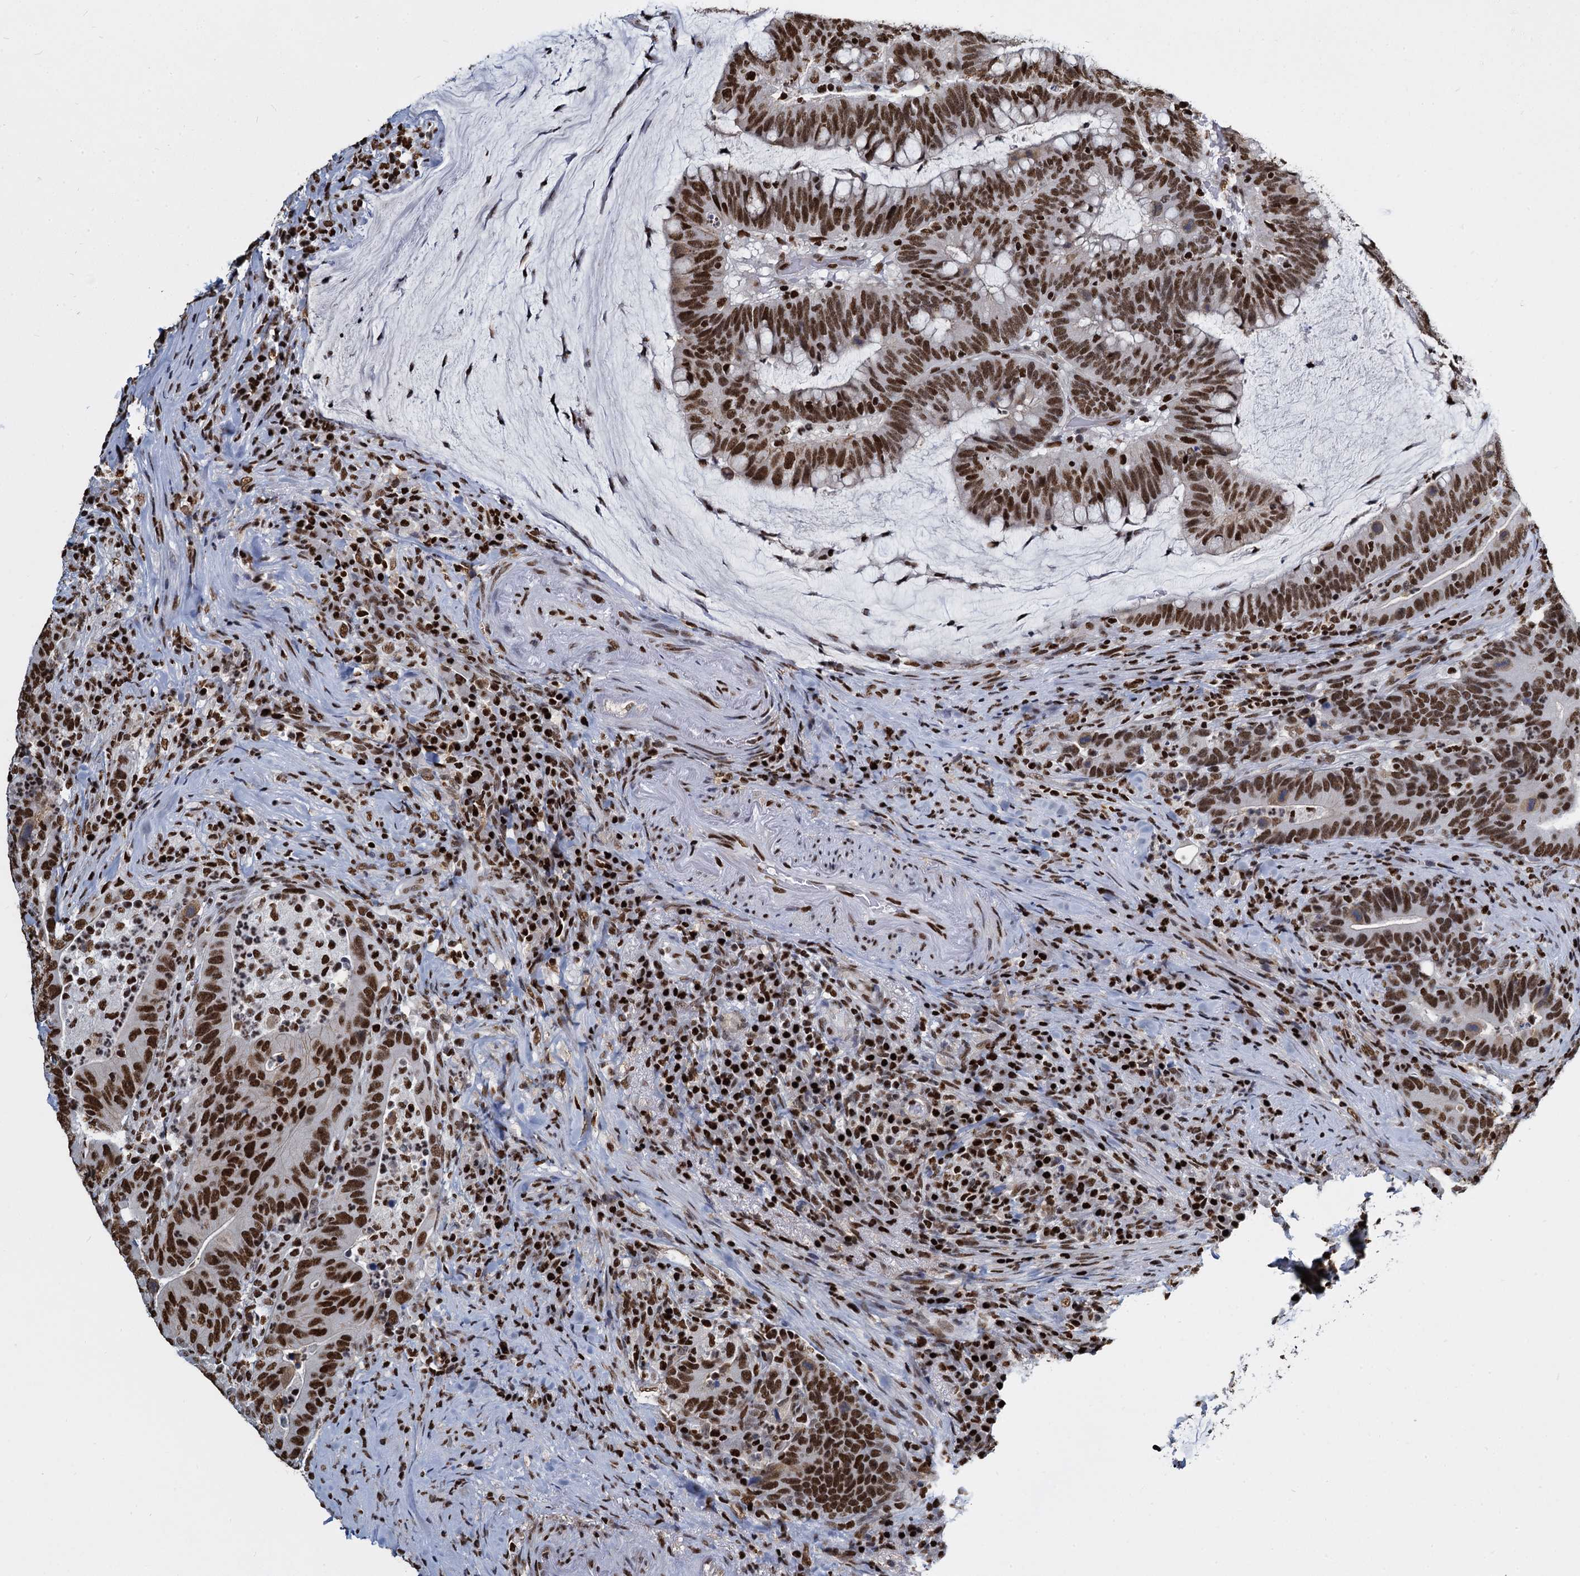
{"staining": {"intensity": "strong", "quantity": ">75%", "location": "nuclear"}, "tissue": "colorectal cancer", "cell_type": "Tumor cells", "image_type": "cancer", "snomed": [{"axis": "morphology", "description": "Adenocarcinoma, NOS"}, {"axis": "topography", "description": "Colon"}], "caption": "This micrograph displays colorectal adenocarcinoma stained with IHC to label a protein in brown. The nuclear of tumor cells show strong positivity for the protein. Nuclei are counter-stained blue.", "gene": "DCPS", "patient": {"sex": "female", "age": 66}}